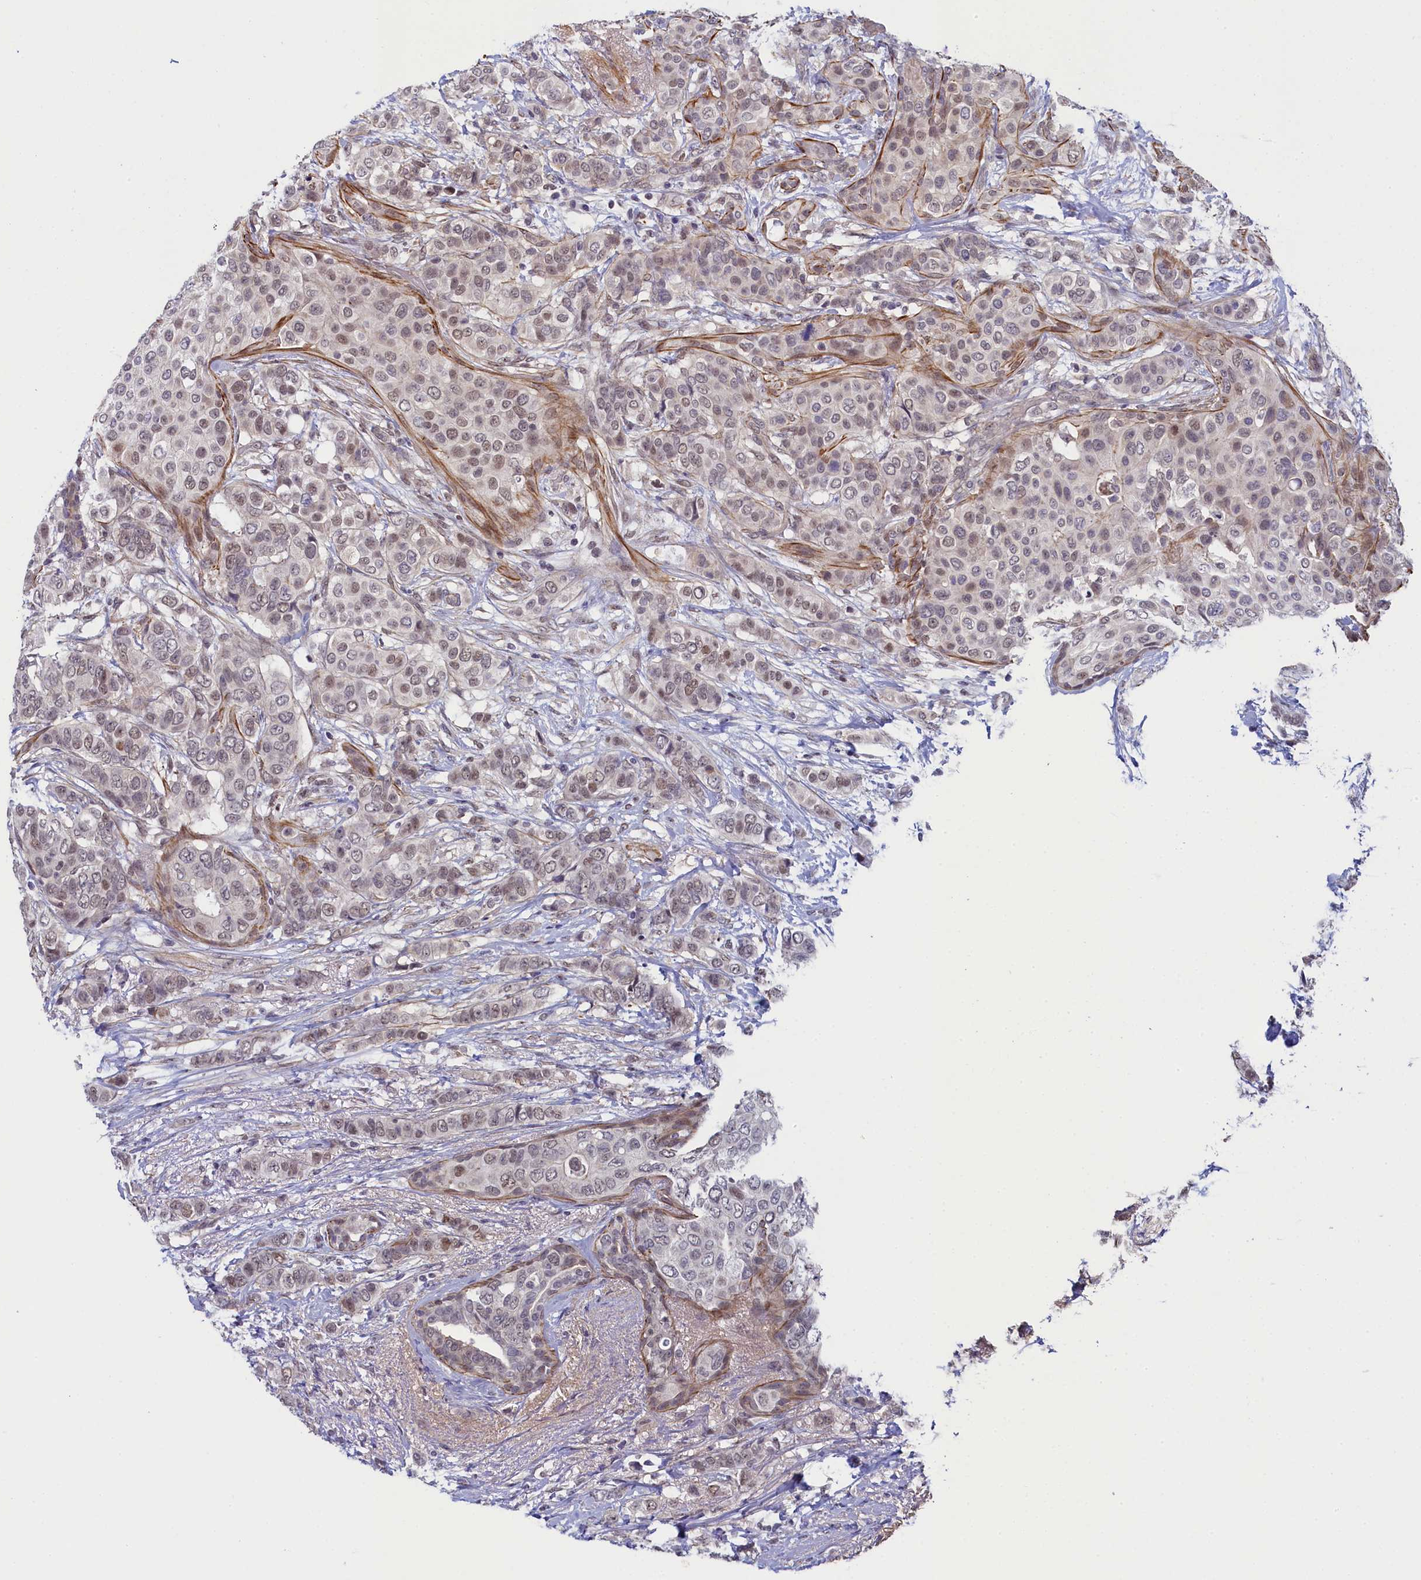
{"staining": {"intensity": "weak", "quantity": ">75%", "location": "nuclear"}, "tissue": "breast cancer", "cell_type": "Tumor cells", "image_type": "cancer", "snomed": [{"axis": "morphology", "description": "Lobular carcinoma"}, {"axis": "topography", "description": "Breast"}], "caption": "A high-resolution image shows IHC staining of breast cancer, which demonstrates weak nuclear staining in approximately >75% of tumor cells.", "gene": "INTS14", "patient": {"sex": "female", "age": 51}}